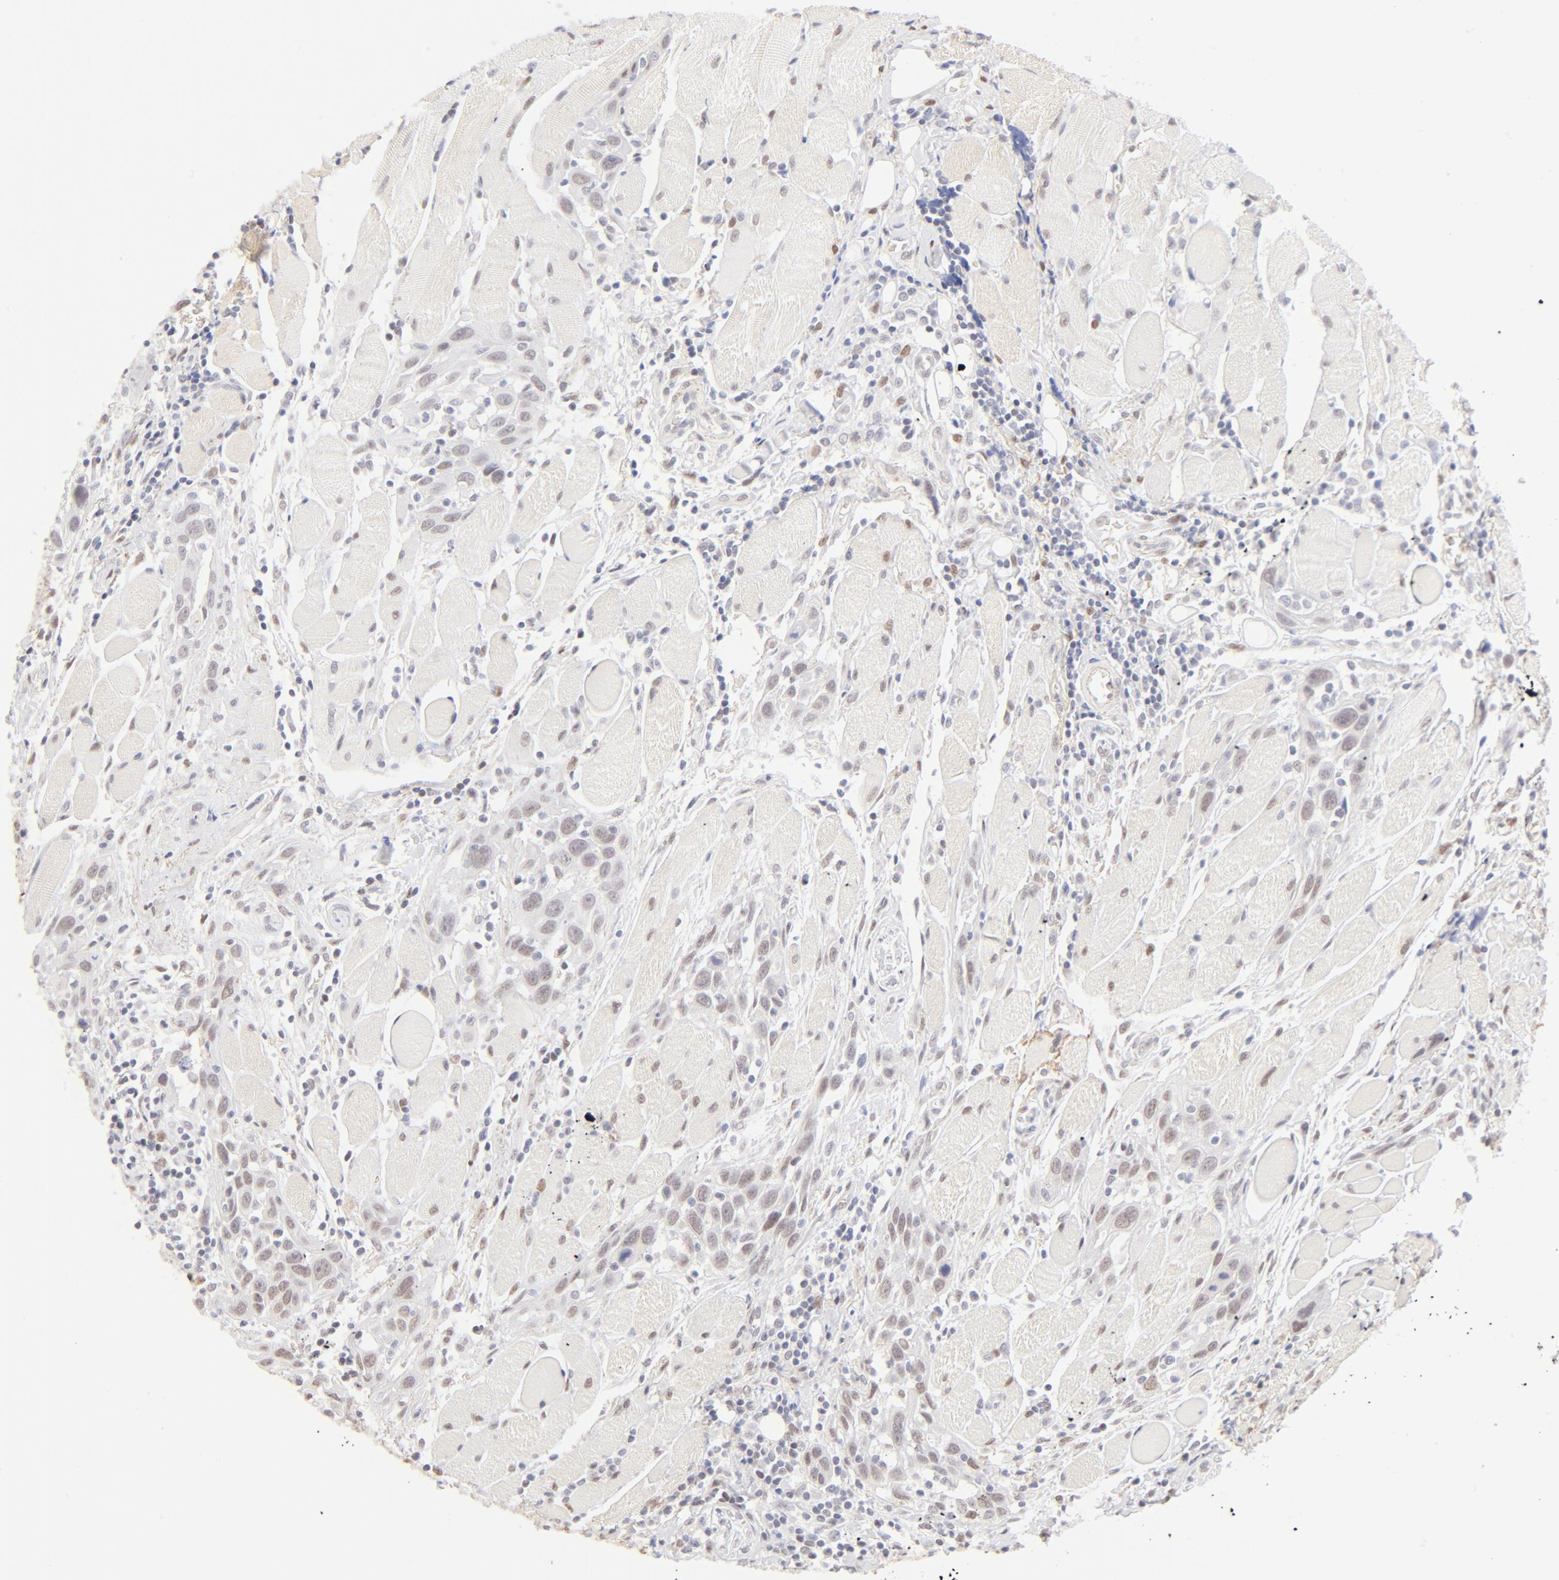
{"staining": {"intensity": "weak", "quantity": "<25%", "location": "nuclear"}, "tissue": "head and neck cancer", "cell_type": "Tumor cells", "image_type": "cancer", "snomed": [{"axis": "morphology", "description": "Squamous cell carcinoma, NOS"}, {"axis": "topography", "description": "Oral tissue"}, {"axis": "topography", "description": "Head-Neck"}], "caption": "A high-resolution micrograph shows immunohistochemistry staining of head and neck squamous cell carcinoma, which demonstrates no significant positivity in tumor cells.", "gene": "PBX1", "patient": {"sex": "female", "age": 50}}